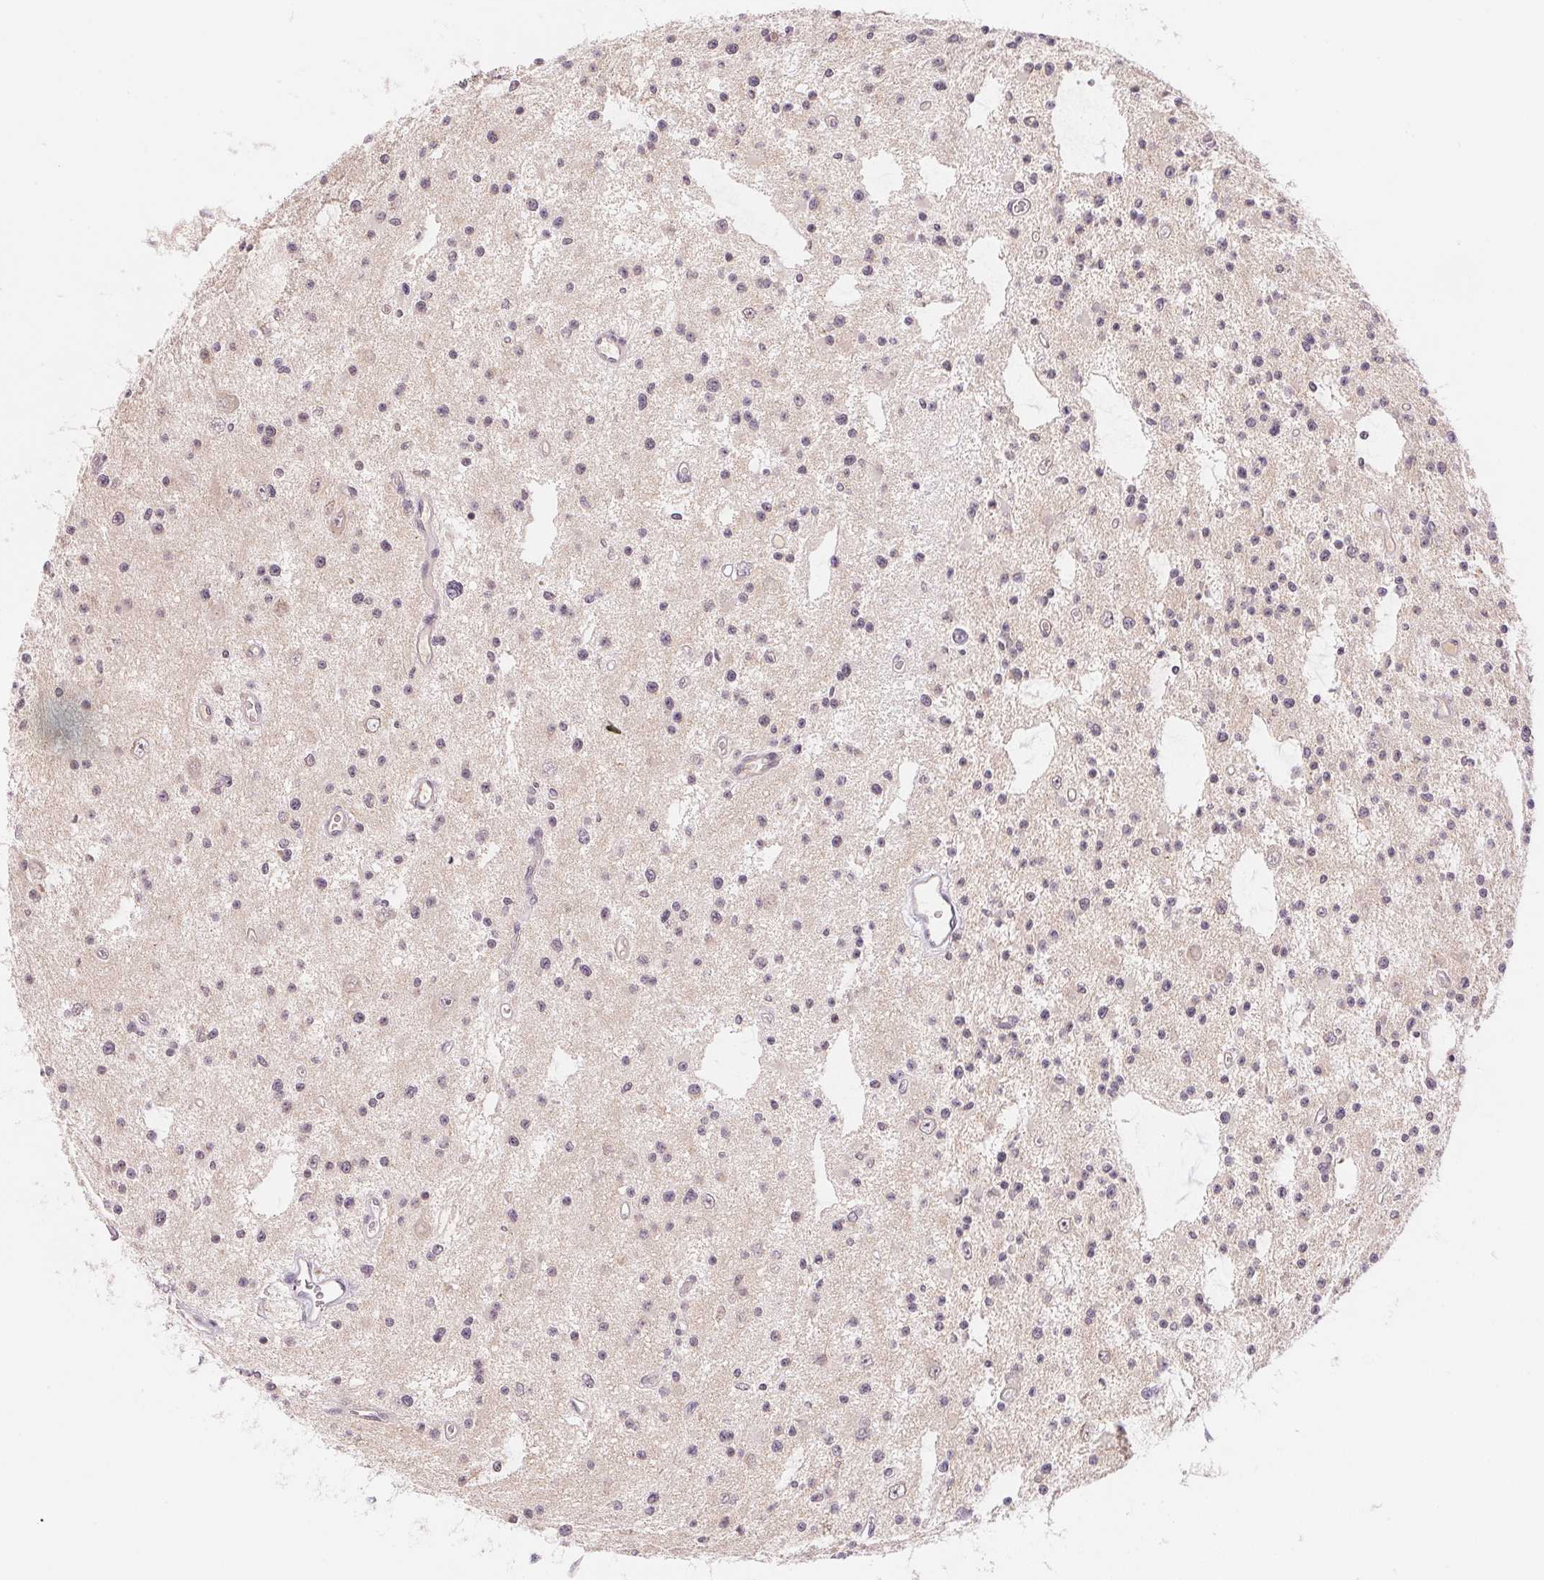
{"staining": {"intensity": "weak", "quantity": "<25%", "location": "cytoplasmic/membranous"}, "tissue": "glioma", "cell_type": "Tumor cells", "image_type": "cancer", "snomed": [{"axis": "morphology", "description": "Glioma, malignant, Low grade"}, {"axis": "topography", "description": "Brain"}], "caption": "Malignant low-grade glioma was stained to show a protein in brown. There is no significant expression in tumor cells. (Stains: DAB immunohistochemistry with hematoxylin counter stain, Microscopy: brightfield microscopy at high magnification).", "gene": "BNIP5", "patient": {"sex": "male", "age": 43}}